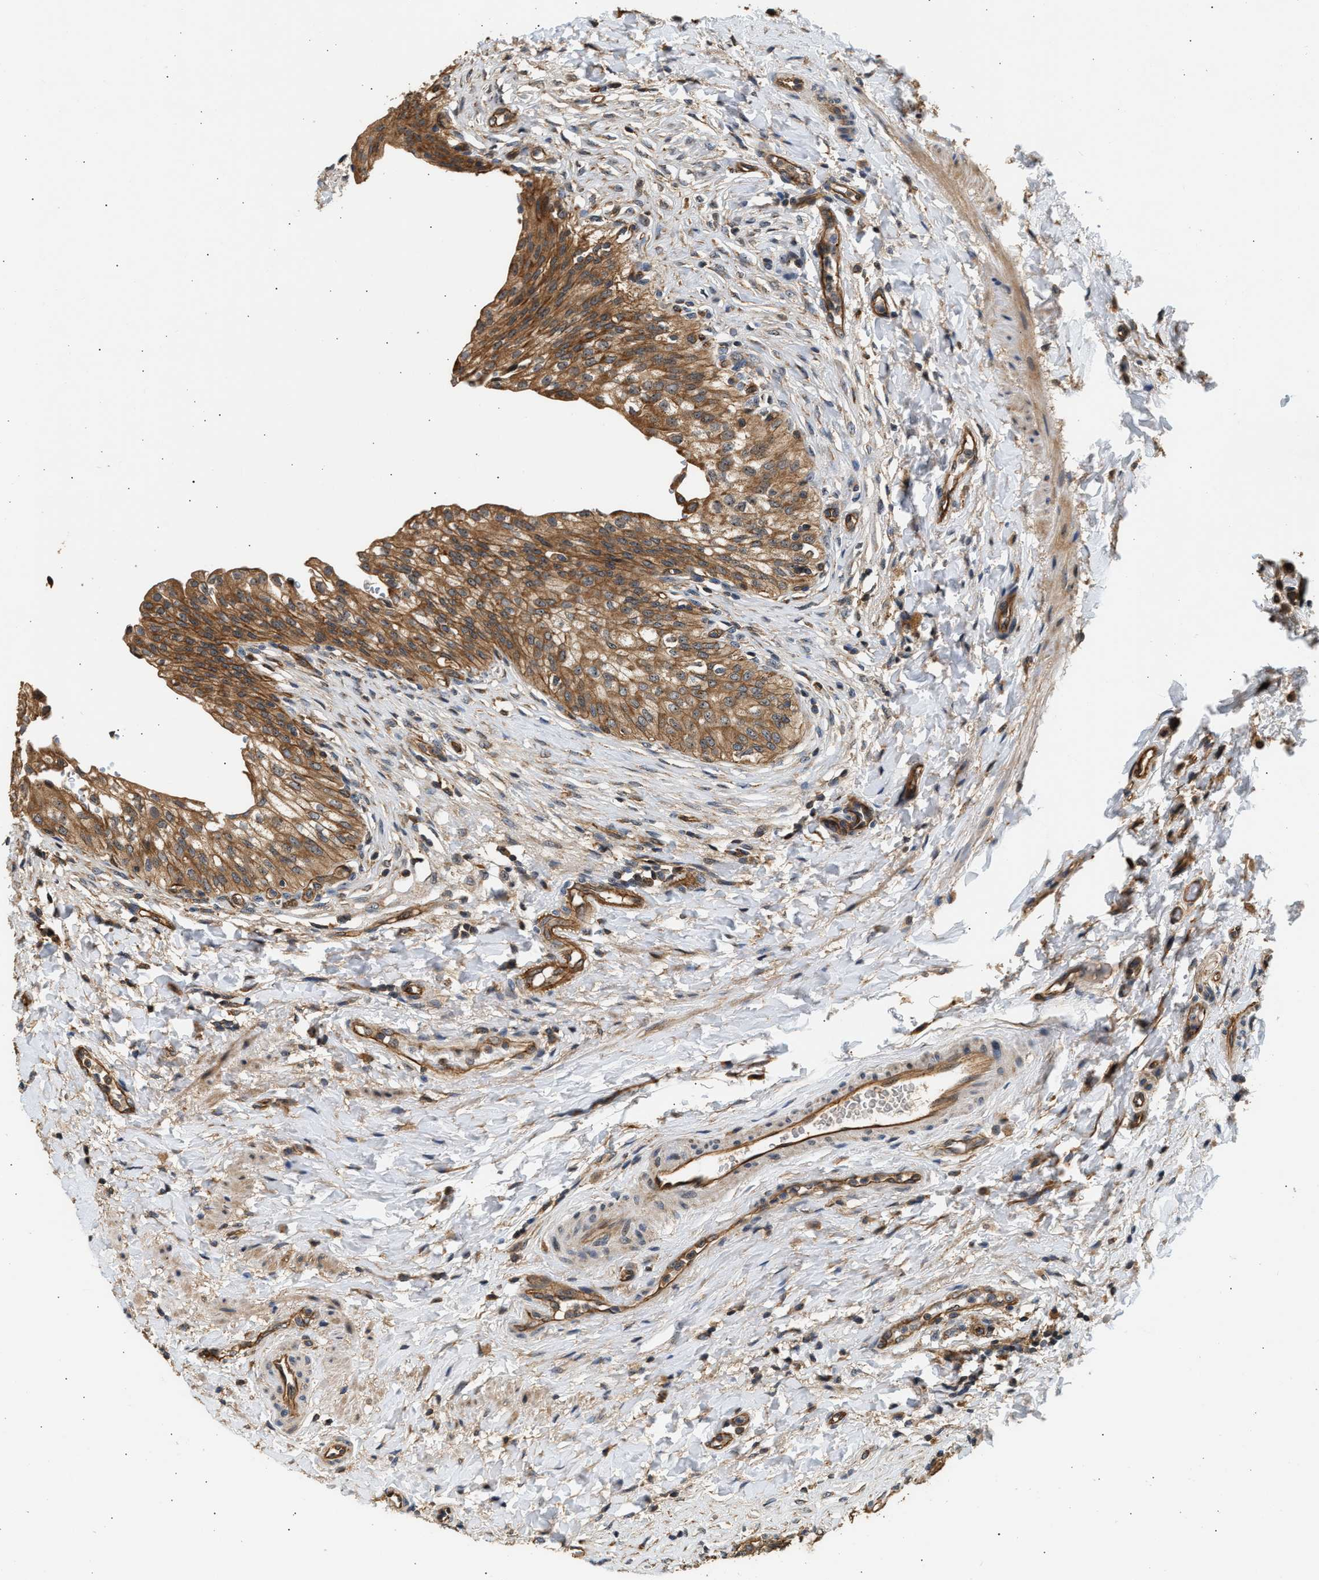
{"staining": {"intensity": "strong", "quantity": ">75%", "location": "cytoplasmic/membranous"}, "tissue": "urinary bladder", "cell_type": "Urothelial cells", "image_type": "normal", "snomed": [{"axis": "morphology", "description": "Urothelial carcinoma, High grade"}, {"axis": "topography", "description": "Urinary bladder"}], "caption": "IHC staining of benign urinary bladder, which exhibits high levels of strong cytoplasmic/membranous positivity in approximately >75% of urothelial cells indicating strong cytoplasmic/membranous protein positivity. The staining was performed using DAB (3,3'-diaminobenzidine) (brown) for protein detection and nuclei were counterstained in hematoxylin (blue).", "gene": "DUSP14", "patient": {"sex": "male", "age": 46}}